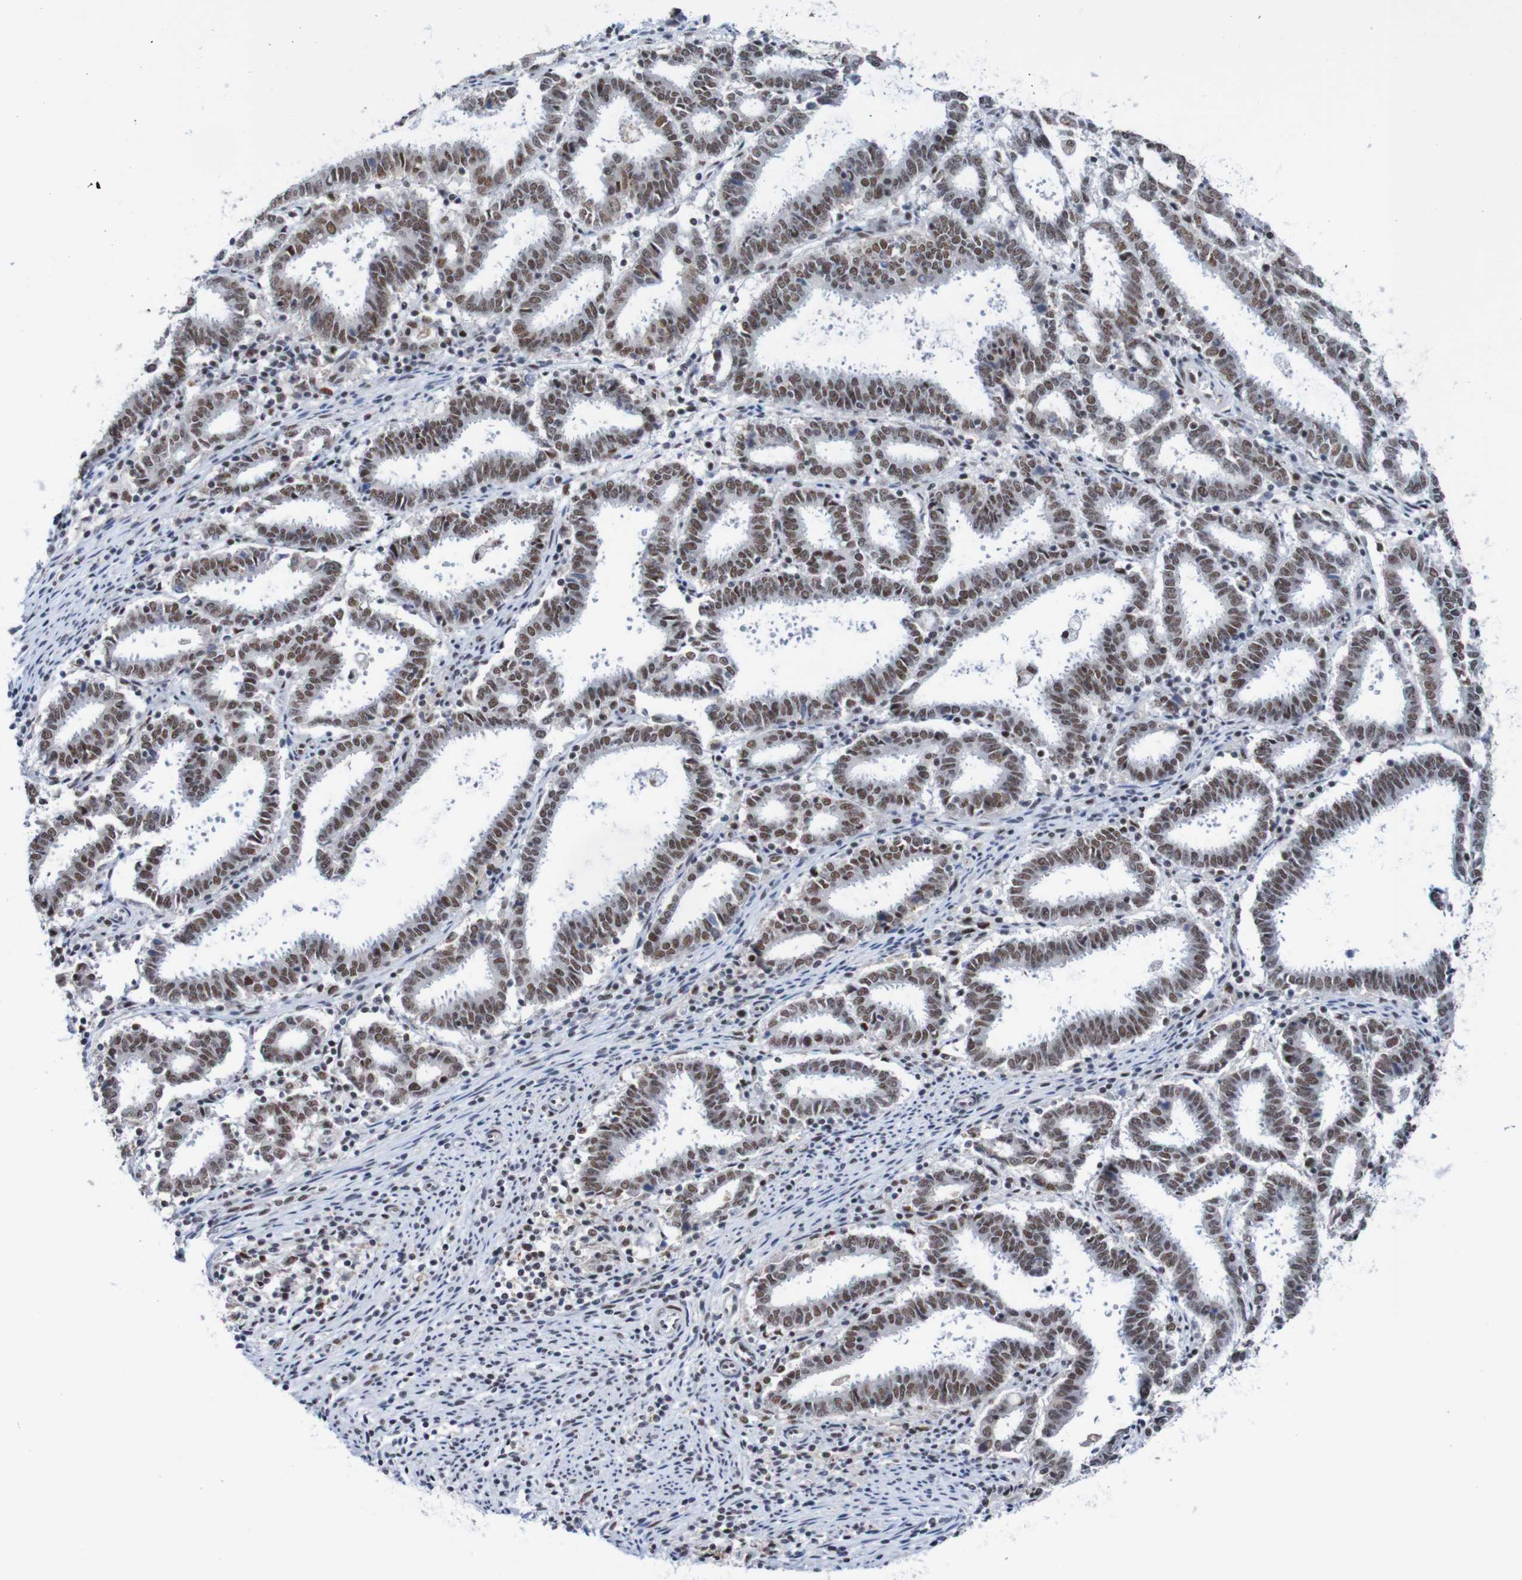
{"staining": {"intensity": "moderate", "quantity": ">75%", "location": "nuclear"}, "tissue": "endometrial cancer", "cell_type": "Tumor cells", "image_type": "cancer", "snomed": [{"axis": "morphology", "description": "Adenocarcinoma, NOS"}, {"axis": "topography", "description": "Uterus"}], "caption": "A brown stain highlights moderate nuclear expression of a protein in endometrial adenocarcinoma tumor cells.", "gene": "CDC5L", "patient": {"sex": "female", "age": 83}}